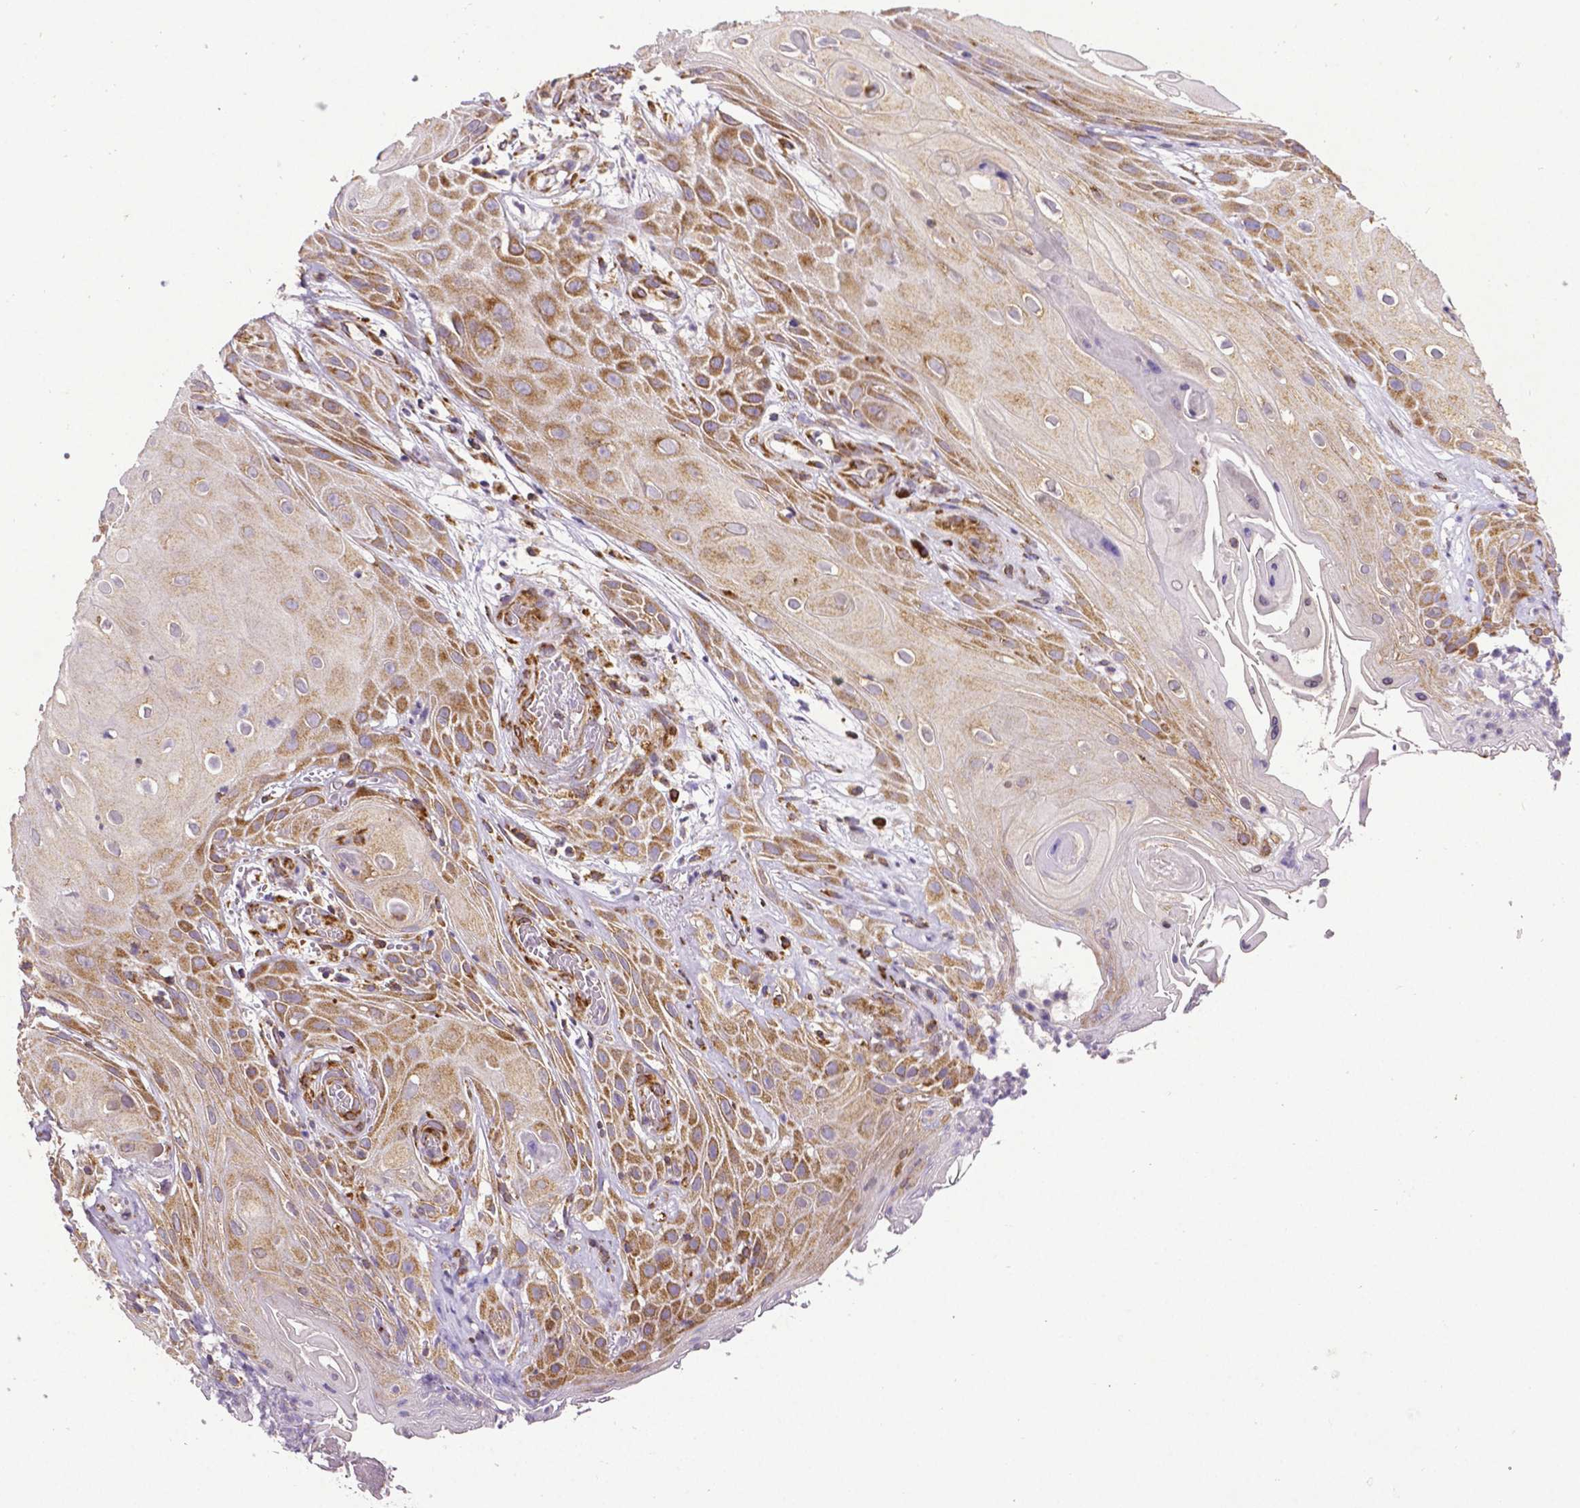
{"staining": {"intensity": "moderate", "quantity": ">75%", "location": "cytoplasmic/membranous"}, "tissue": "skin cancer", "cell_type": "Tumor cells", "image_type": "cancer", "snomed": [{"axis": "morphology", "description": "Squamous cell carcinoma, NOS"}, {"axis": "topography", "description": "Skin"}], "caption": "Approximately >75% of tumor cells in skin cancer (squamous cell carcinoma) display moderate cytoplasmic/membranous protein expression as visualized by brown immunohistochemical staining.", "gene": "MTDH", "patient": {"sex": "male", "age": 62}}